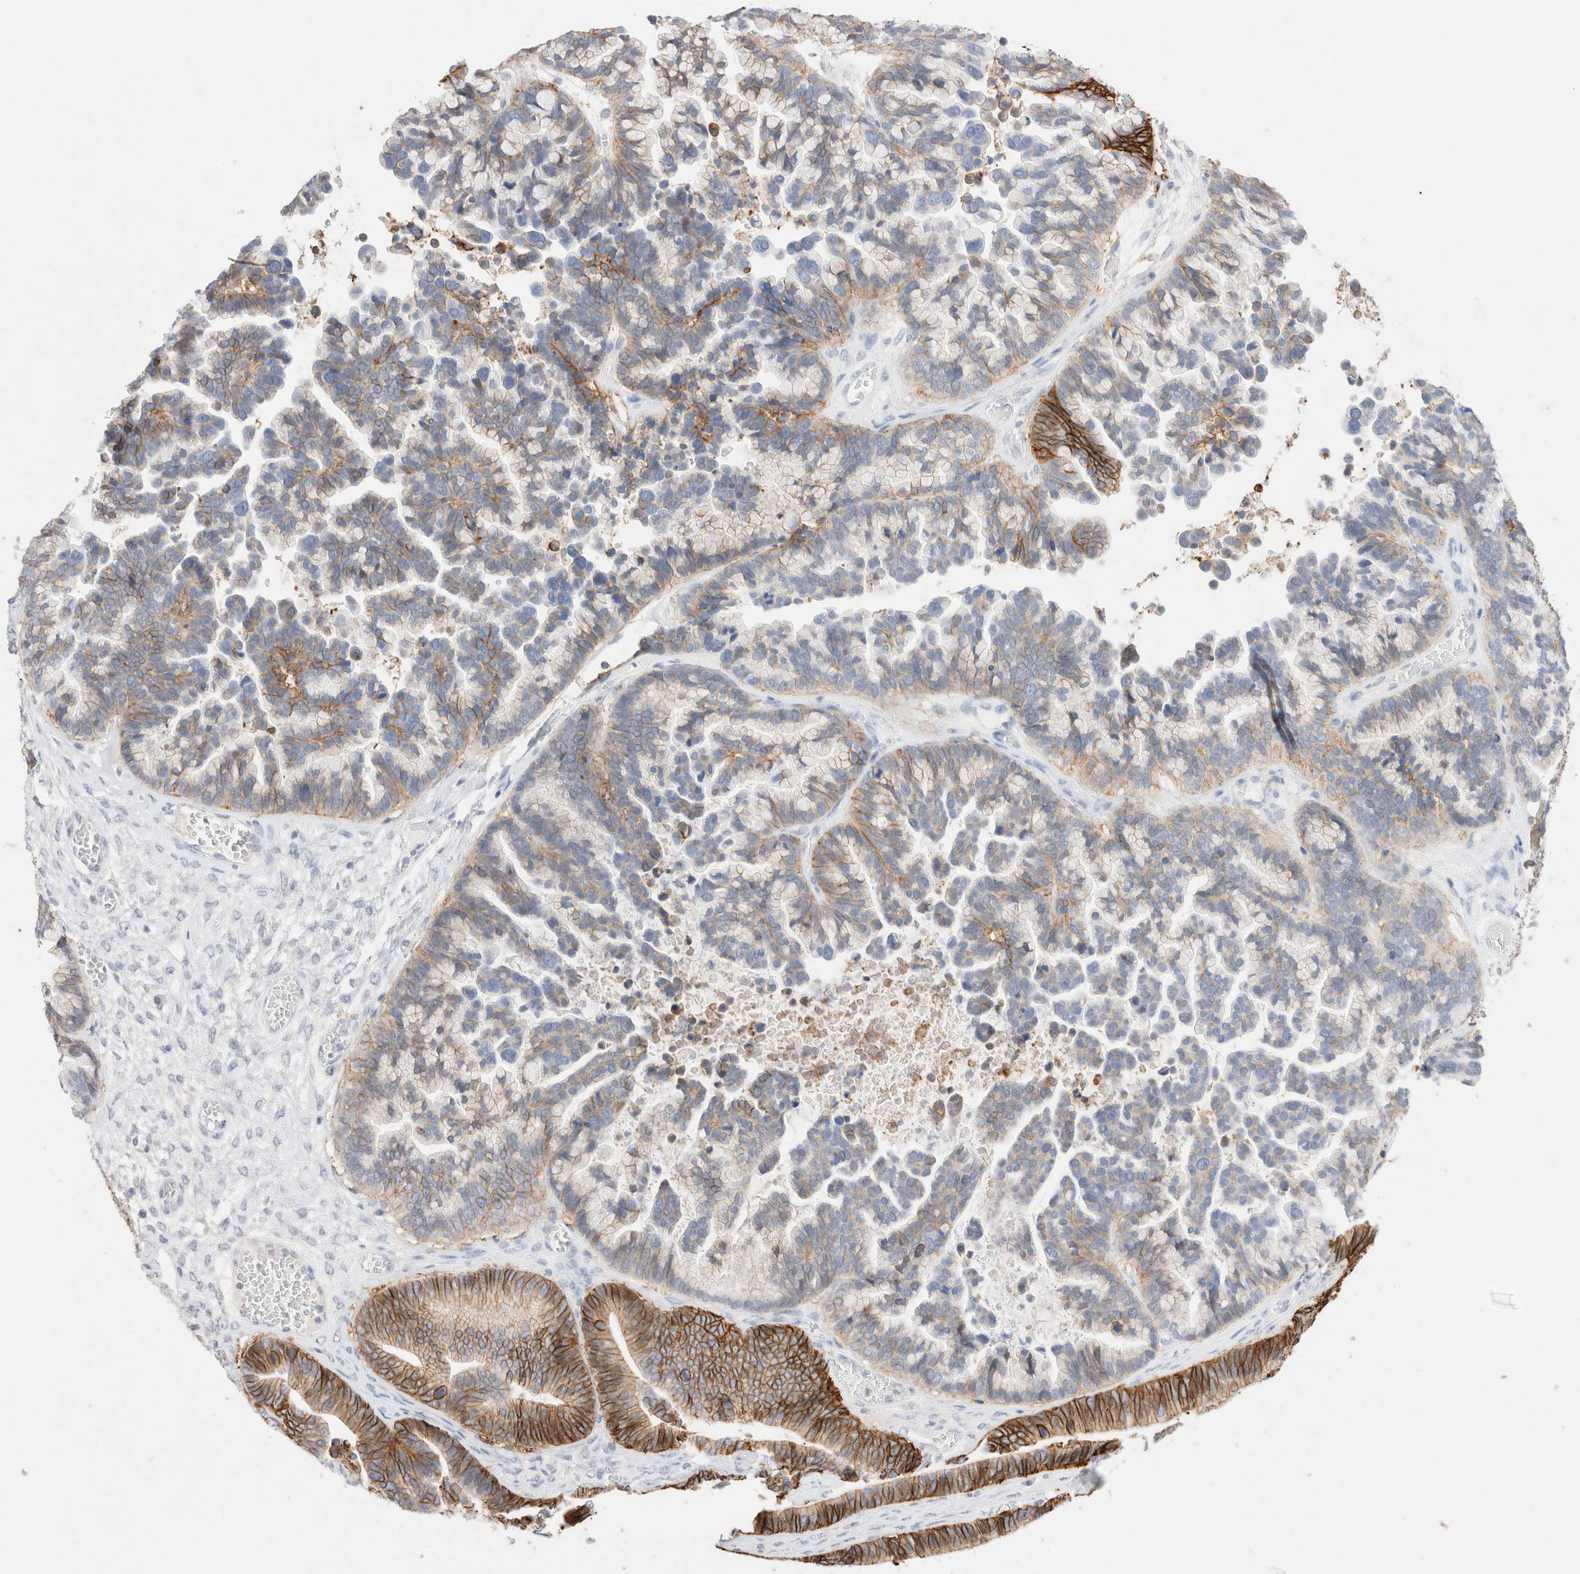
{"staining": {"intensity": "strong", "quantity": "25%-75%", "location": "cytoplasmic/membranous"}, "tissue": "ovarian cancer", "cell_type": "Tumor cells", "image_type": "cancer", "snomed": [{"axis": "morphology", "description": "Cystadenocarcinoma, serous, NOS"}, {"axis": "topography", "description": "Ovary"}], "caption": "A micrograph of human ovarian cancer (serous cystadenocarcinoma) stained for a protein reveals strong cytoplasmic/membranous brown staining in tumor cells. Using DAB (brown) and hematoxylin (blue) stains, captured at high magnification using brightfield microscopy.", "gene": "EPCAM", "patient": {"sex": "female", "age": 56}}